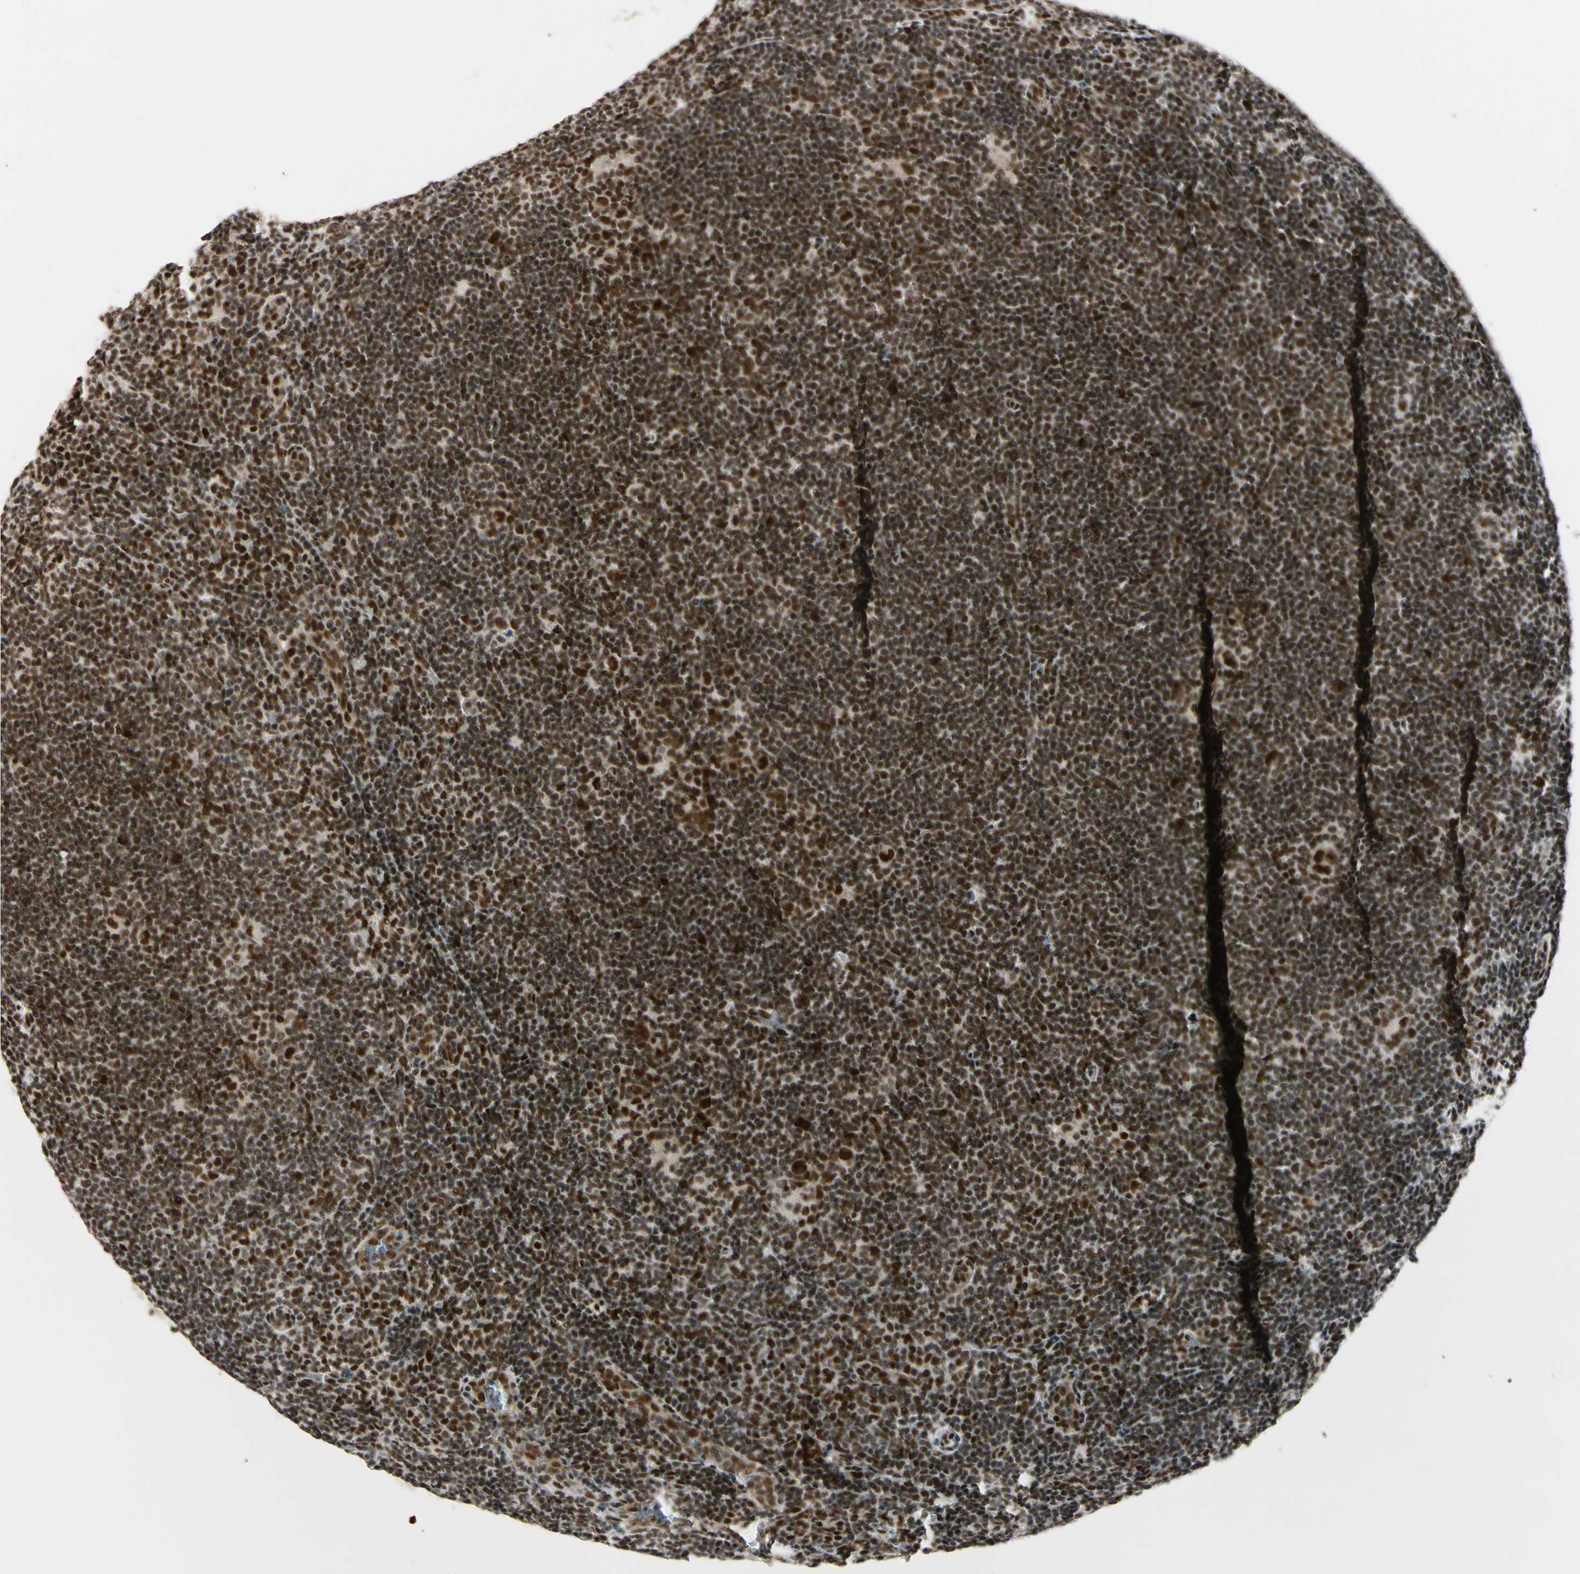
{"staining": {"intensity": "strong", "quantity": ">75%", "location": "nuclear"}, "tissue": "lymphoma", "cell_type": "Tumor cells", "image_type": "cancer", "snomed": [{"axis": "morphology", "description": "Hodgkin's disease, NOS"}, {"axis": "topography", "description": "Lymph node"}], "caption": "This micrograph demonstrates immunohistochemistry (IHC) staining of human Hodgkin's disease, with high strong nuclear staining in approximately >75% of tumor cells.", "gene": "CHAMP1", "patient": {"sex": "female", "age": 57}}